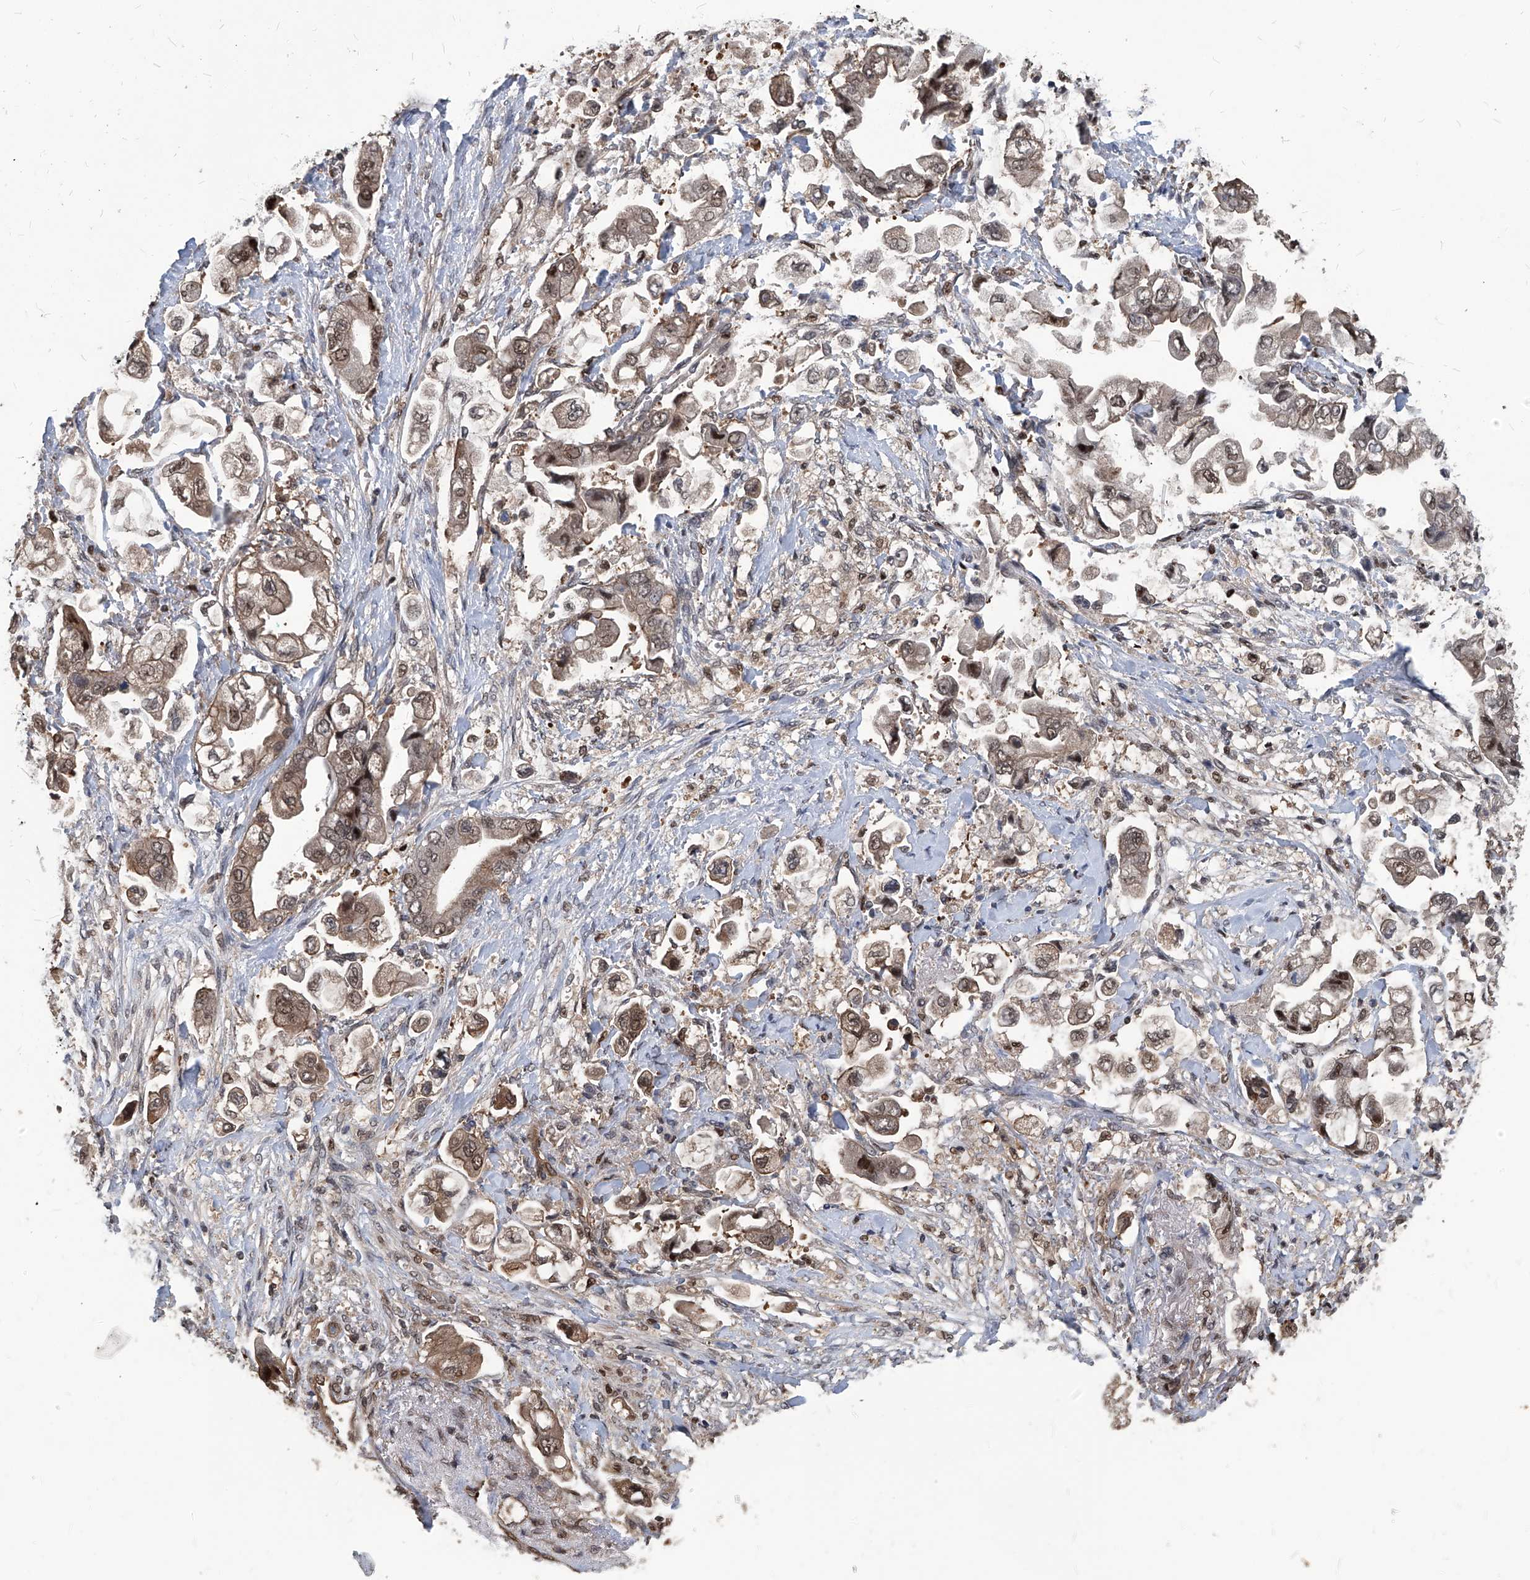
{"staining": {"intensity": "moderate", "quantity": ">75%", "location": "cytoplasmic/membranous,nuclear"}, "tissue": "stomach cancer", "cell_type": "Tumor cells", "image_type": "cancer", "snomed": [{"axis": "morphology", "description": "Adenocarcinoma, NOS"}, {"axis": "topography", "description": "Stomach"}], "caption": "Human stomach cancer (adenocarcinoma) stained for a protein (brown) exhibits moderate cytoplasmic/membranous and nuclear positive positivity in approximately >75% of tumor cells.", "gene": "PSMB1", "patient": {"sex": "male", "age": 62}}